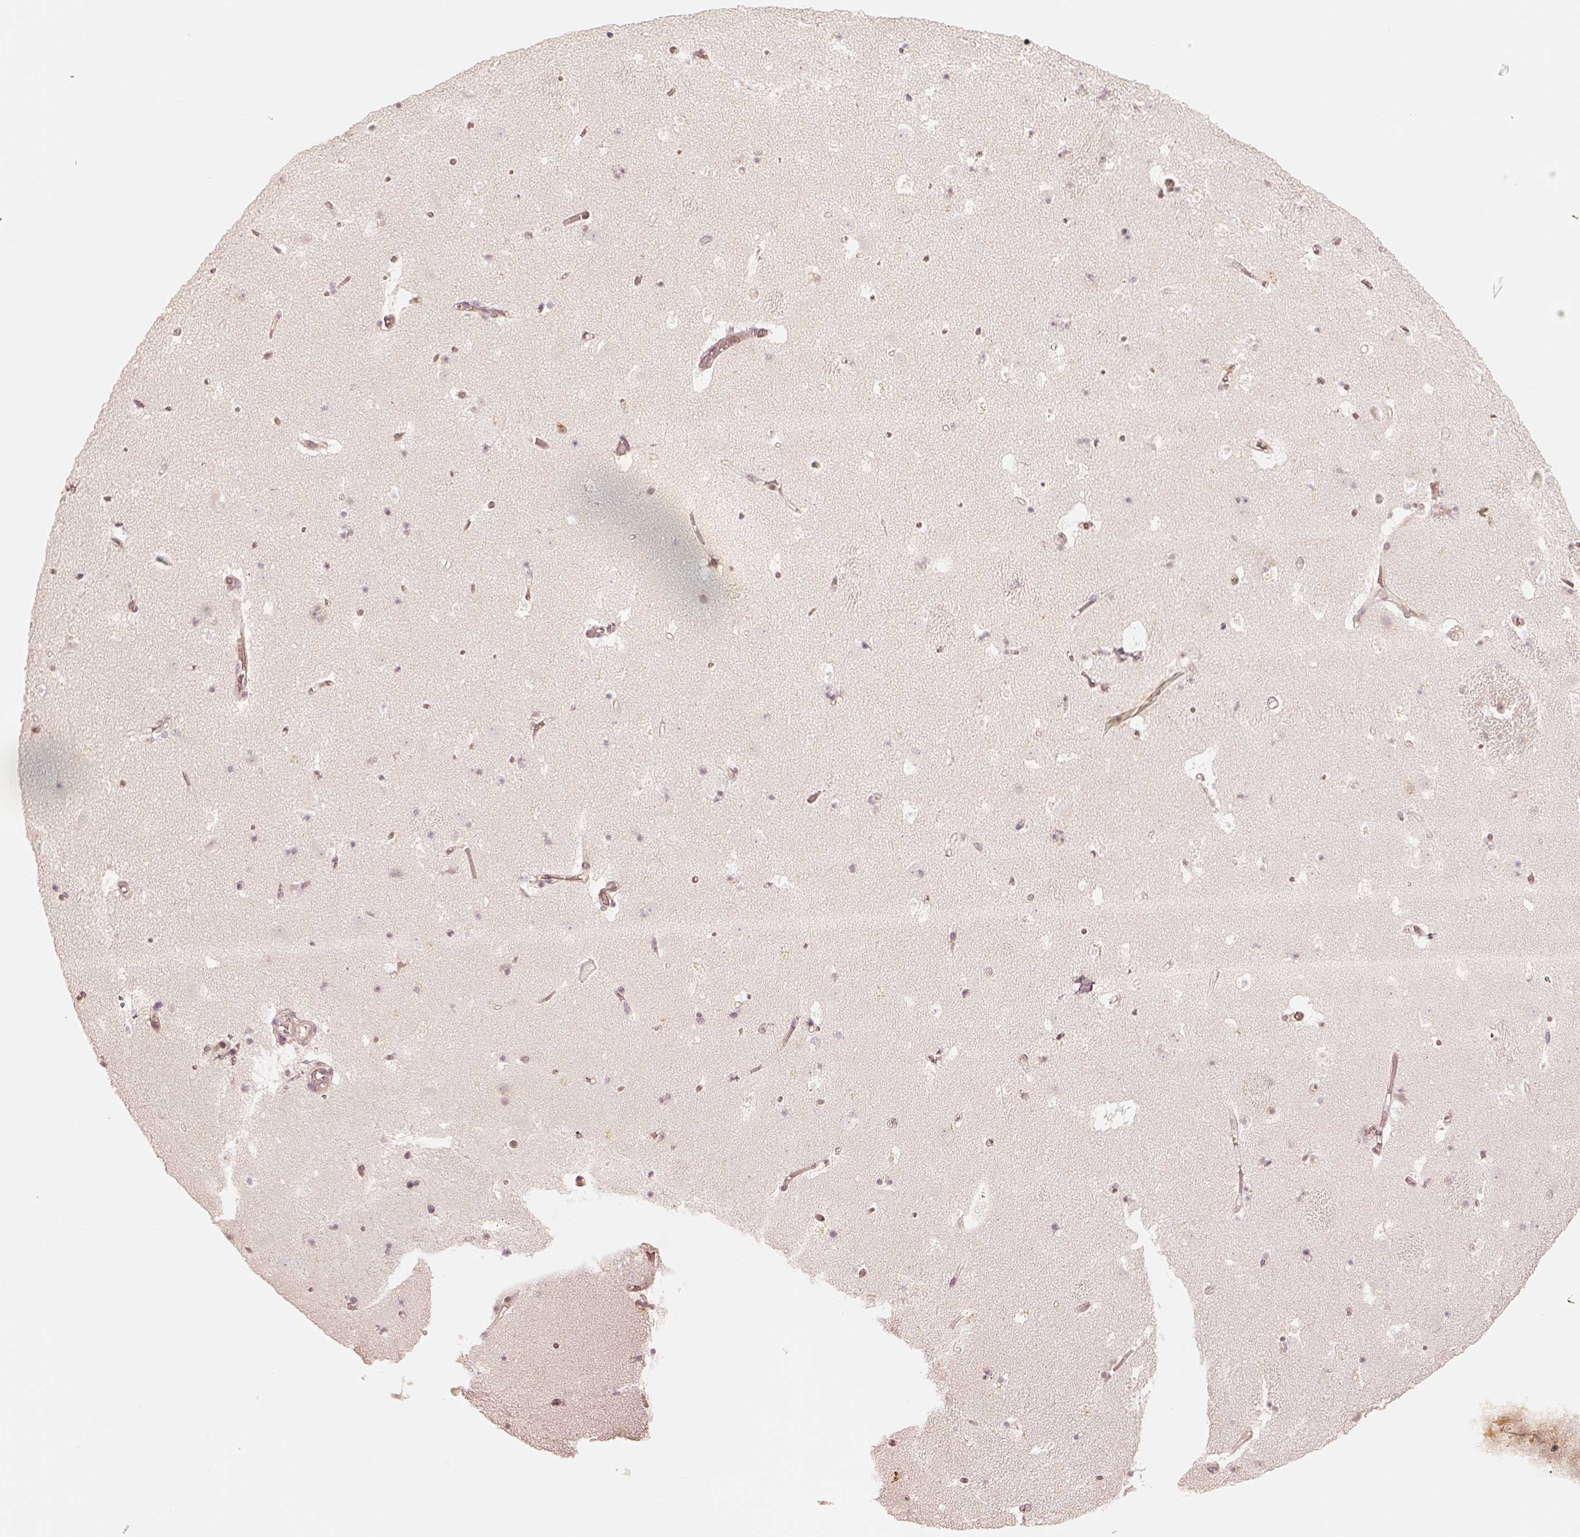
{"staining": {"intensity": "negative", "quantity": "none", "location": "none"}, "tissue": "caudate", "cell_type": "Glial cells", "image_type": "normal", "snomed": [{"axis": "morphology", "description": "Normal tissue, NOS"}, {"axis": "topography", "description": "Lateral ventricle wall"}], "caption": "Immunohistochemical staining of benign human caudate exhibits no significant staining in glial cells.", "gene": "GORASP2", "patient": {"sex": "female", "age": 42}}